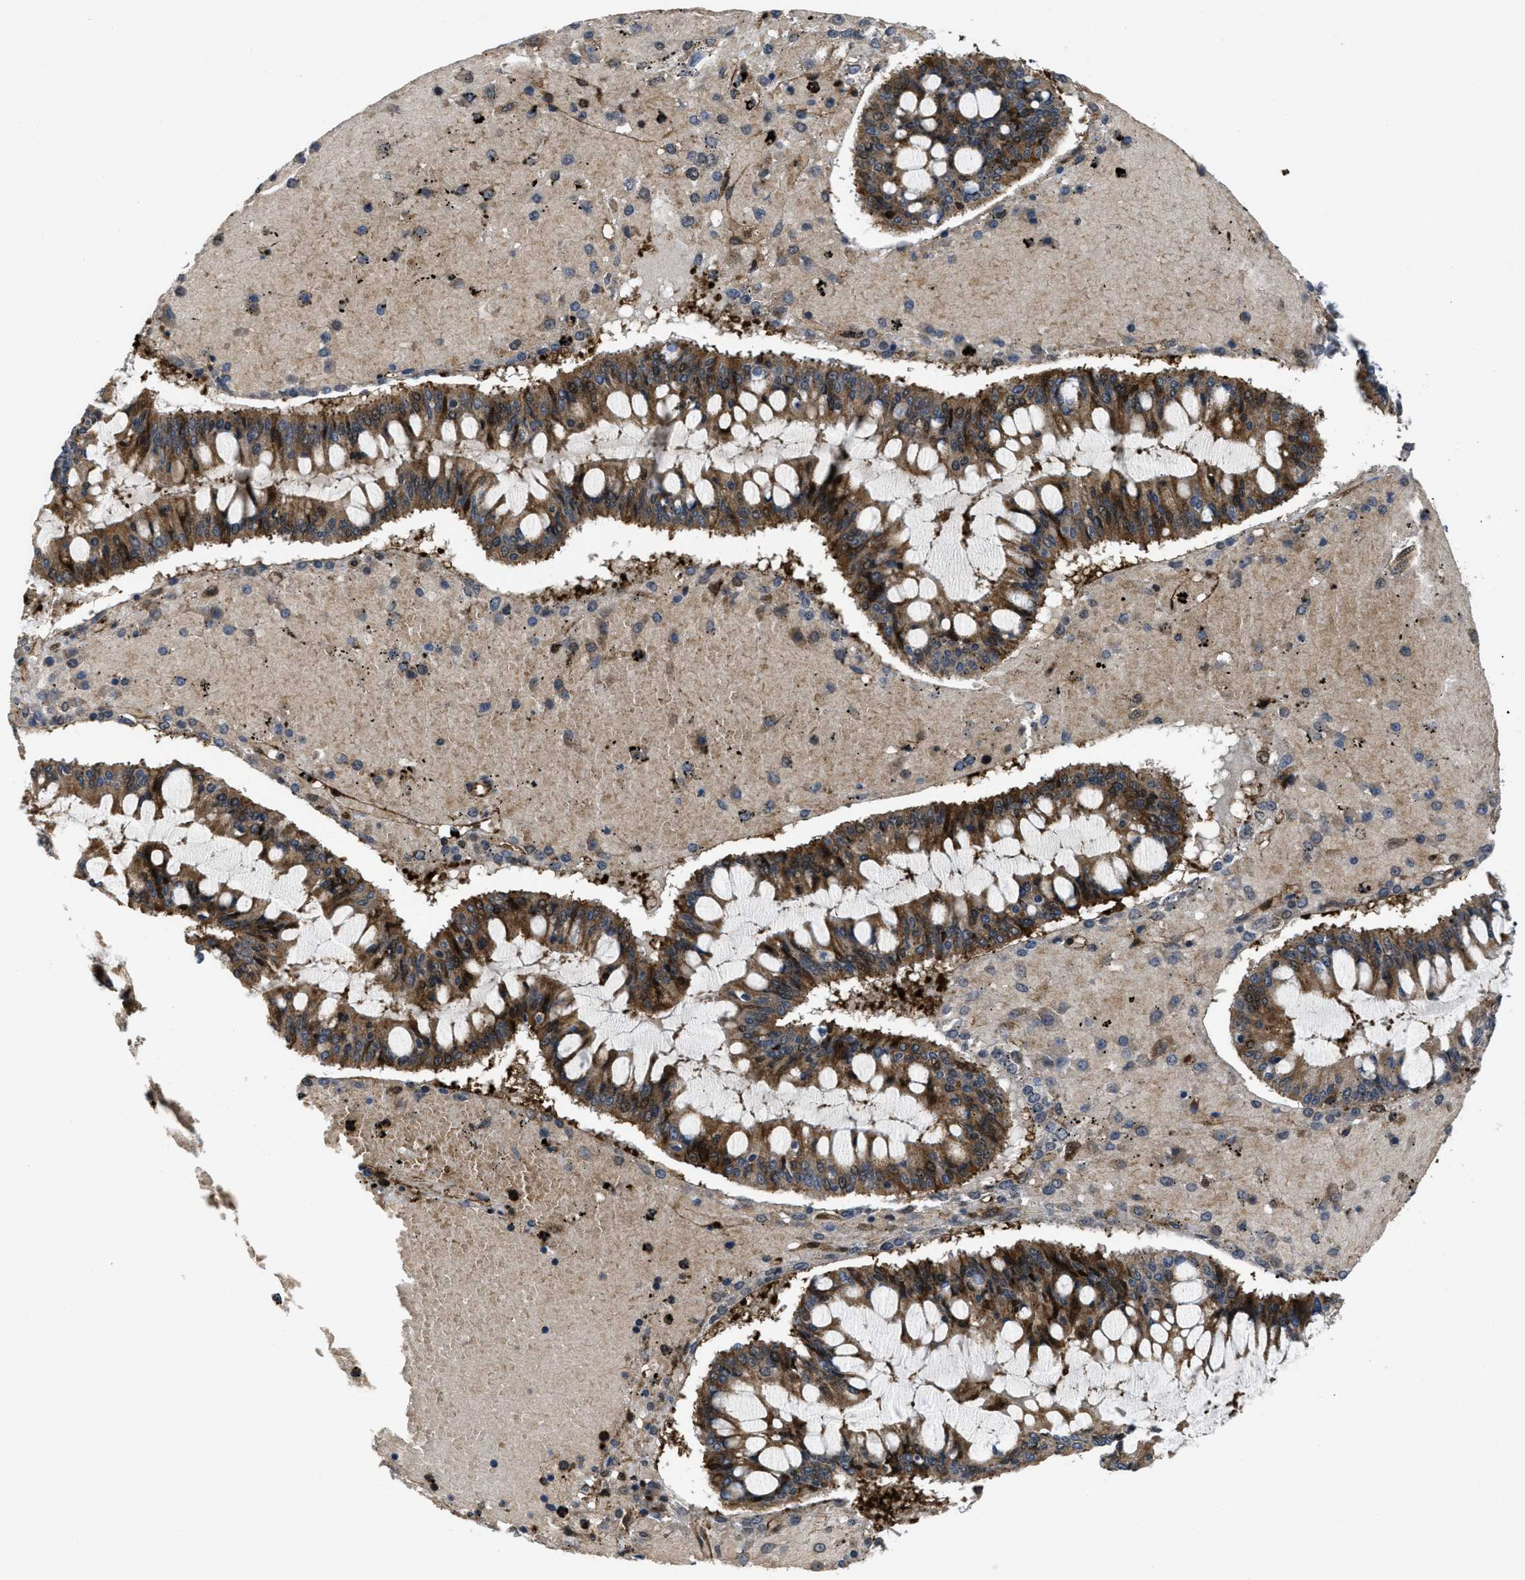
{"staining": {"intensity": "moderate", "quantity": ">75%", "location": "cytoplasmic/membranous,nuclear"}, "tissue": "ovarian cancer", "cell_type": "Tumor cells", "image_type": "cancer", "snomed": [{"axis": "morphology", "description": "Cystadenocarcinoma, mucinous, NOS"}, {"axis": "topography", "description": "Ovary"}], "caption": "Moderate cytoplasmic/membranous and nuclear staining is seen in approximately >75% of tumor cells in mucinous cystadenocarcinoma (ovarian).", "gene": "PPP2CB", "patient": {"sex": "female", "age": 73}}